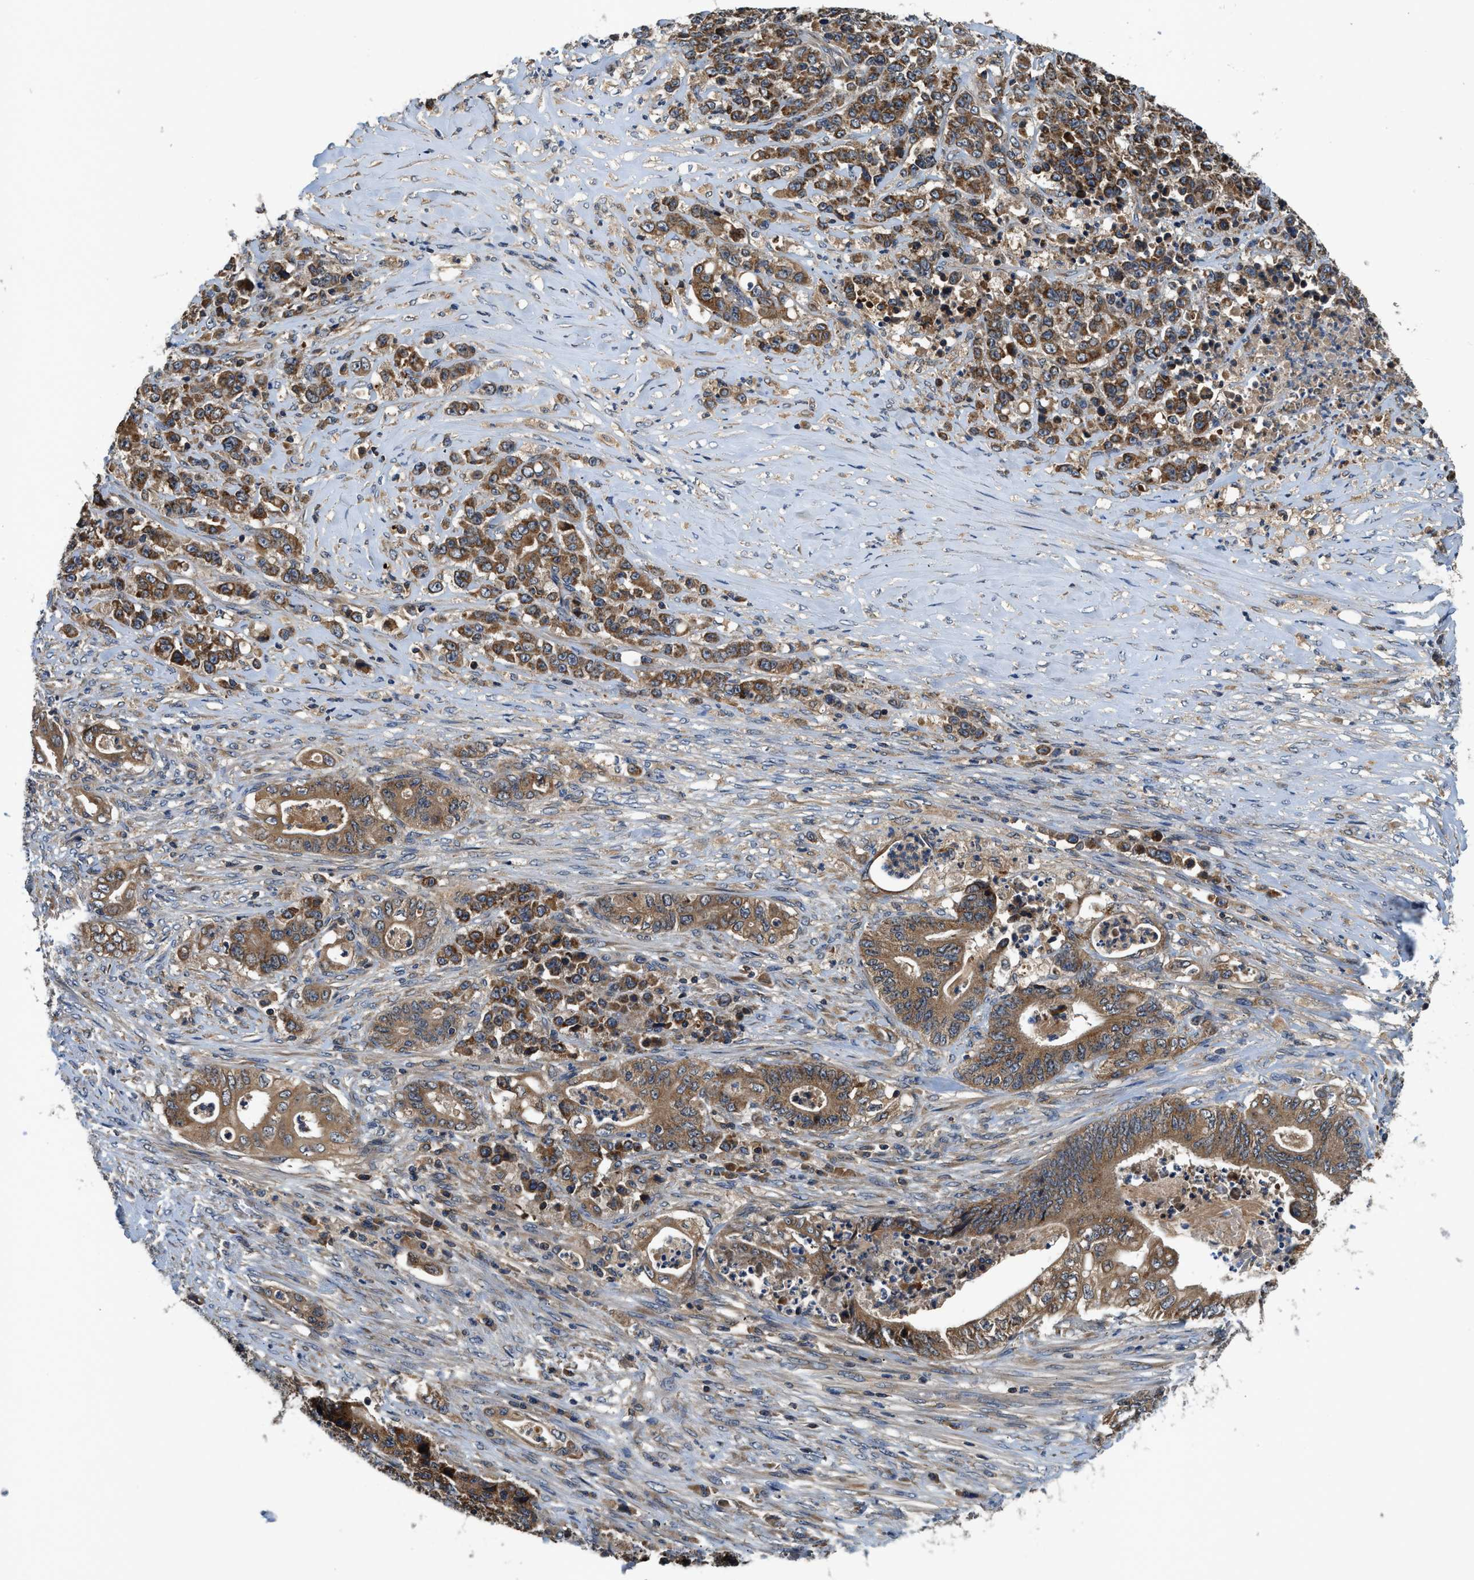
{"staining": {"intensity": "moderate", "quantity": ">75%", "location": "cytoplasmic/membranous"}, "tissue": "stomach cancer", "cell_type": "Tumor cells", "image_type": "cancer", "snomed": [{"axis": "morphology", "description": "Adenocarcinoma, NOS"}, {"axis": "topography", "description": "Stomach"}], "caption": "The micrograph exhibits immunohistochemical staining of stomach cancer (adenocarcinoma). There is moderate cytoplasmic/membranous staining is seen in approximately >75% of tumor cells.", "gene": "PAFAH2", "patient": {"sex": "female", "age": 73}}